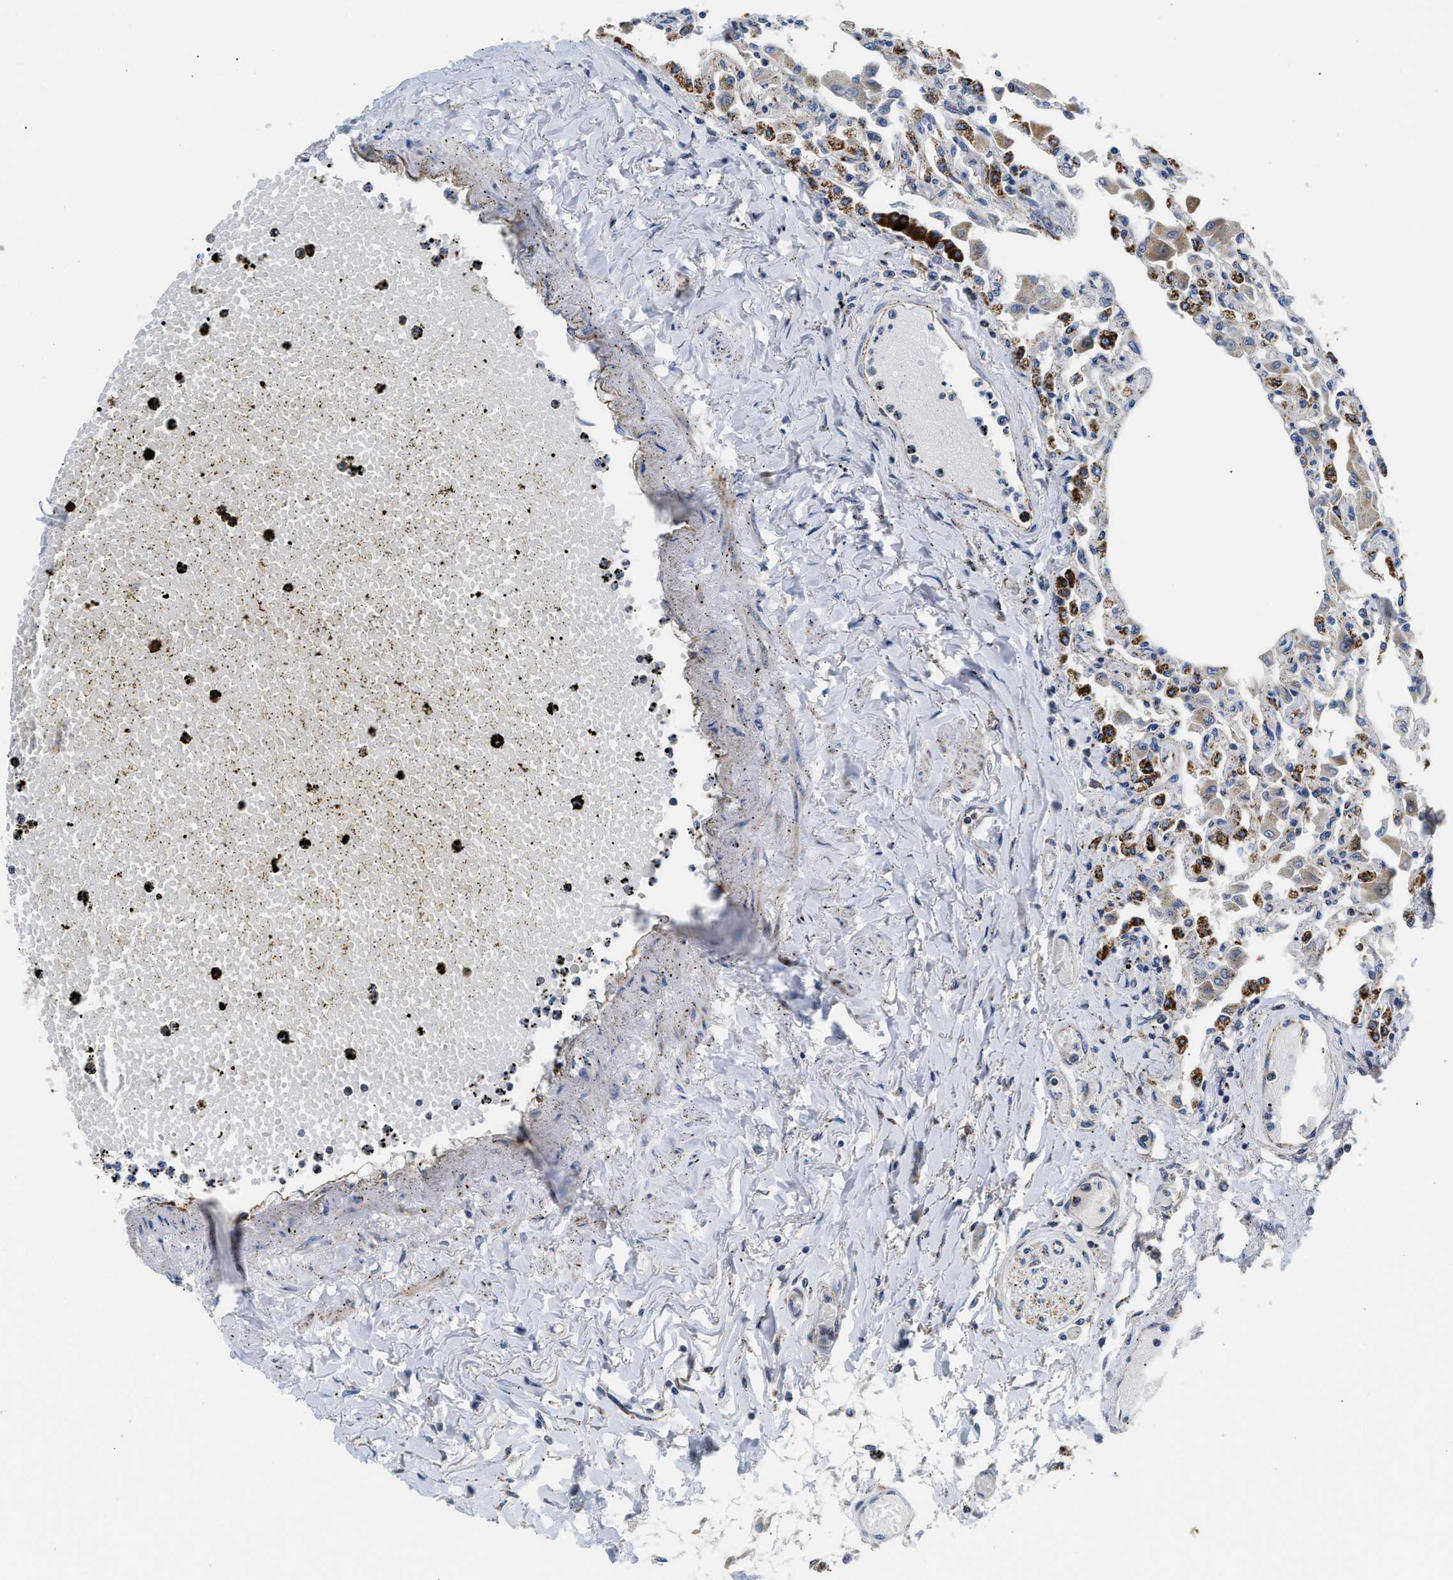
{"staining": {"intensity": "strong", "quantity": "<25%", "location": "cytoplasmic/membranous,nuclear"}, "tissue": "lung", "cell_type": "Alveolar cells", "image_type": "normal", "snomed": [{"axis": "morphology", "description": "Normal tissue, NOS"}, {"axis": "topography", "description": "Bronchus"}, {"axis": "topography", "description": "Lung"}], "caption": "A medium amount of strong cytoplasmic/membranous,nuclear positivity is present in approximately <25% of alveolar cells in unremarkable lung.", "gene": "CCM2", "patient": {"sex": "female", "age": 49}}